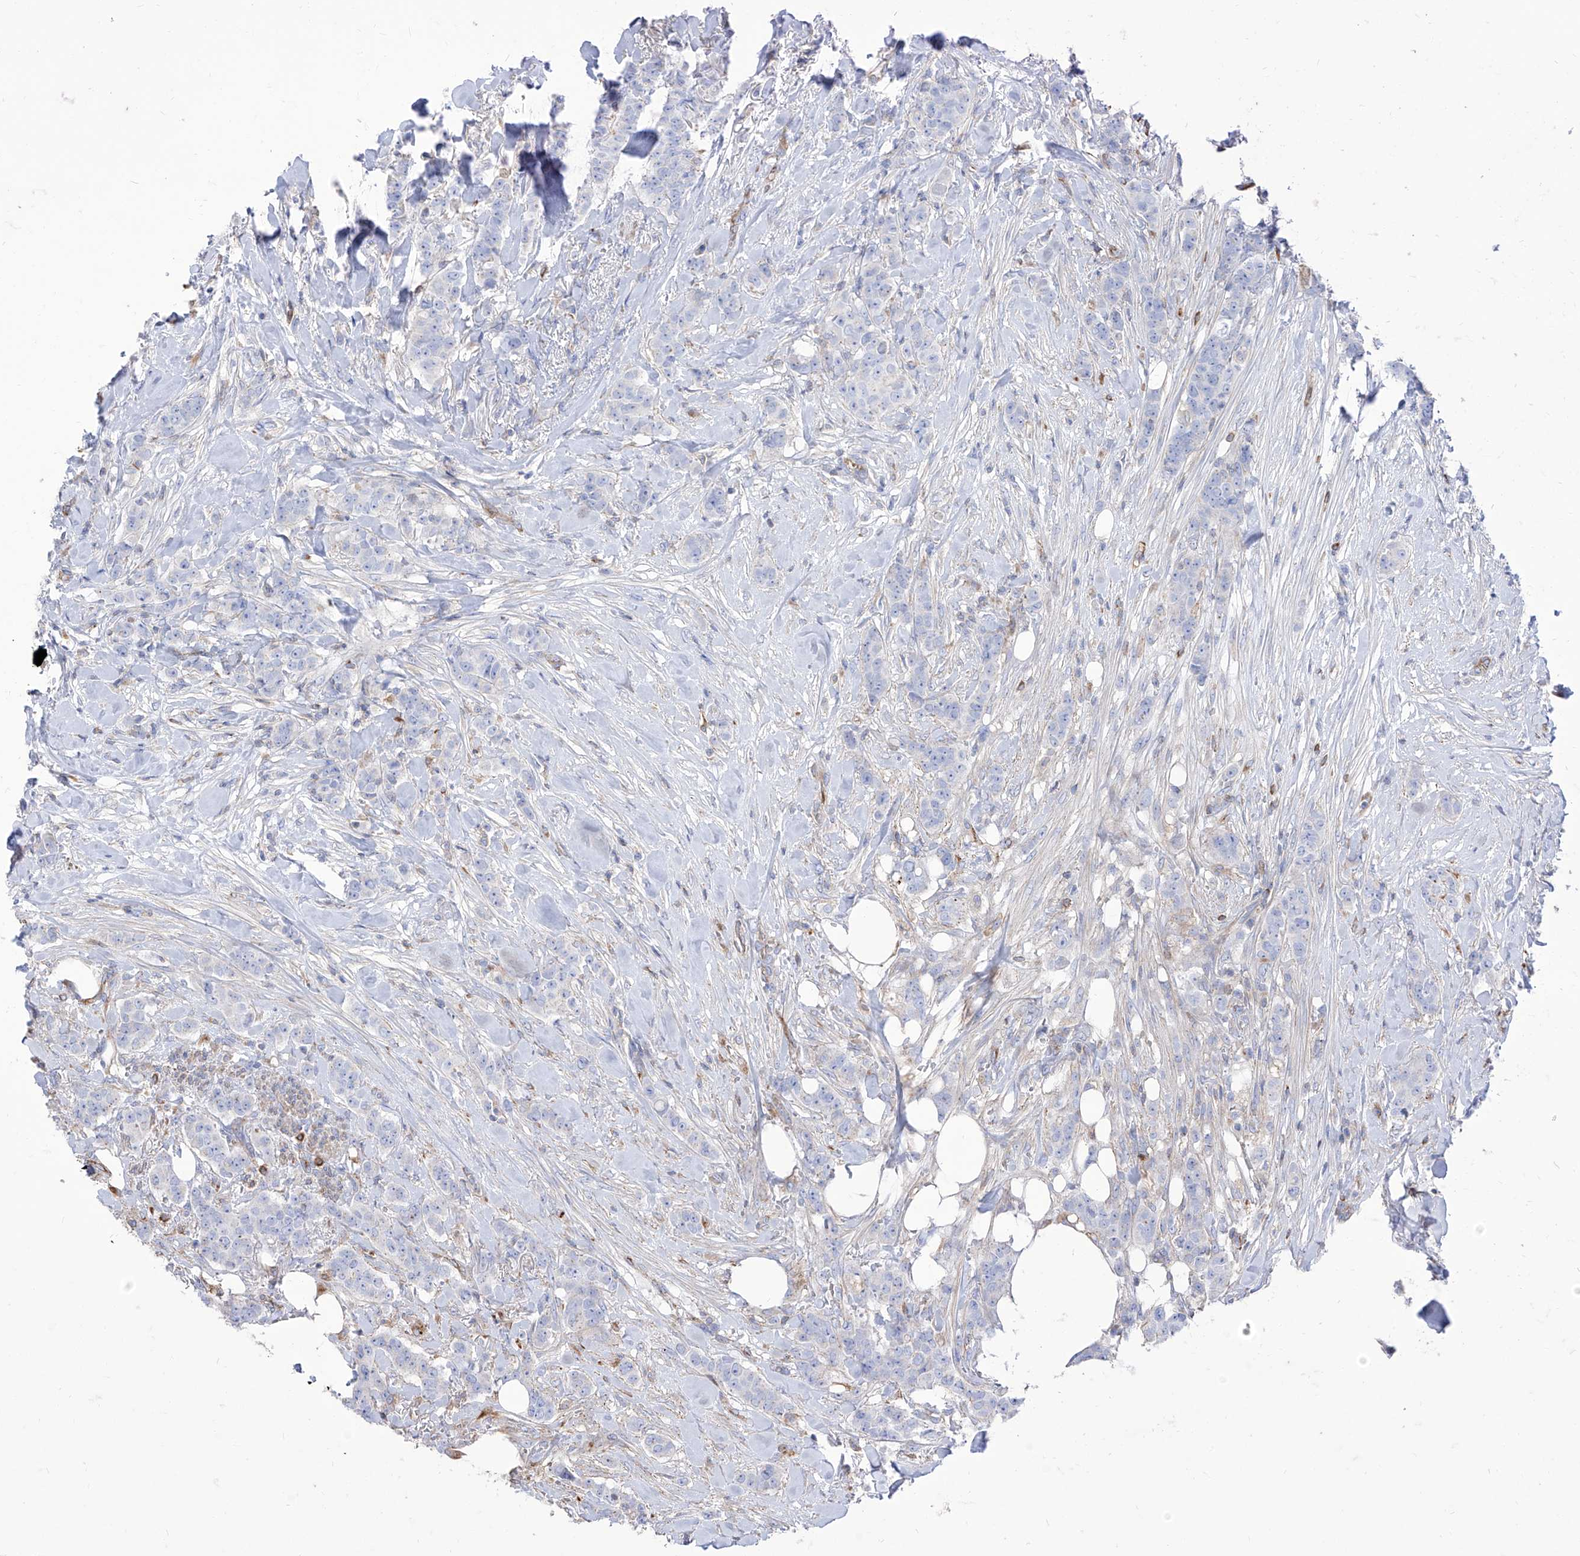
{"staining": {"intensity": "negative", "quantity": "none", "location": "none"}, "tissue": "breast cancer", "cell_type": "Tumor cells", "image_type": "cancer", "snomed": [{"axis": "morphology", "description": "Duct carcinoma"}, {"axis": "topography", "description": "Breast"}], "caption": "Photomicrograph shows no significant protein staining in tumor cells of infiltrating ductal carcinoma (breast).", "gene": "C1orf74", "patient": {"sex": "female", "age": 40}}